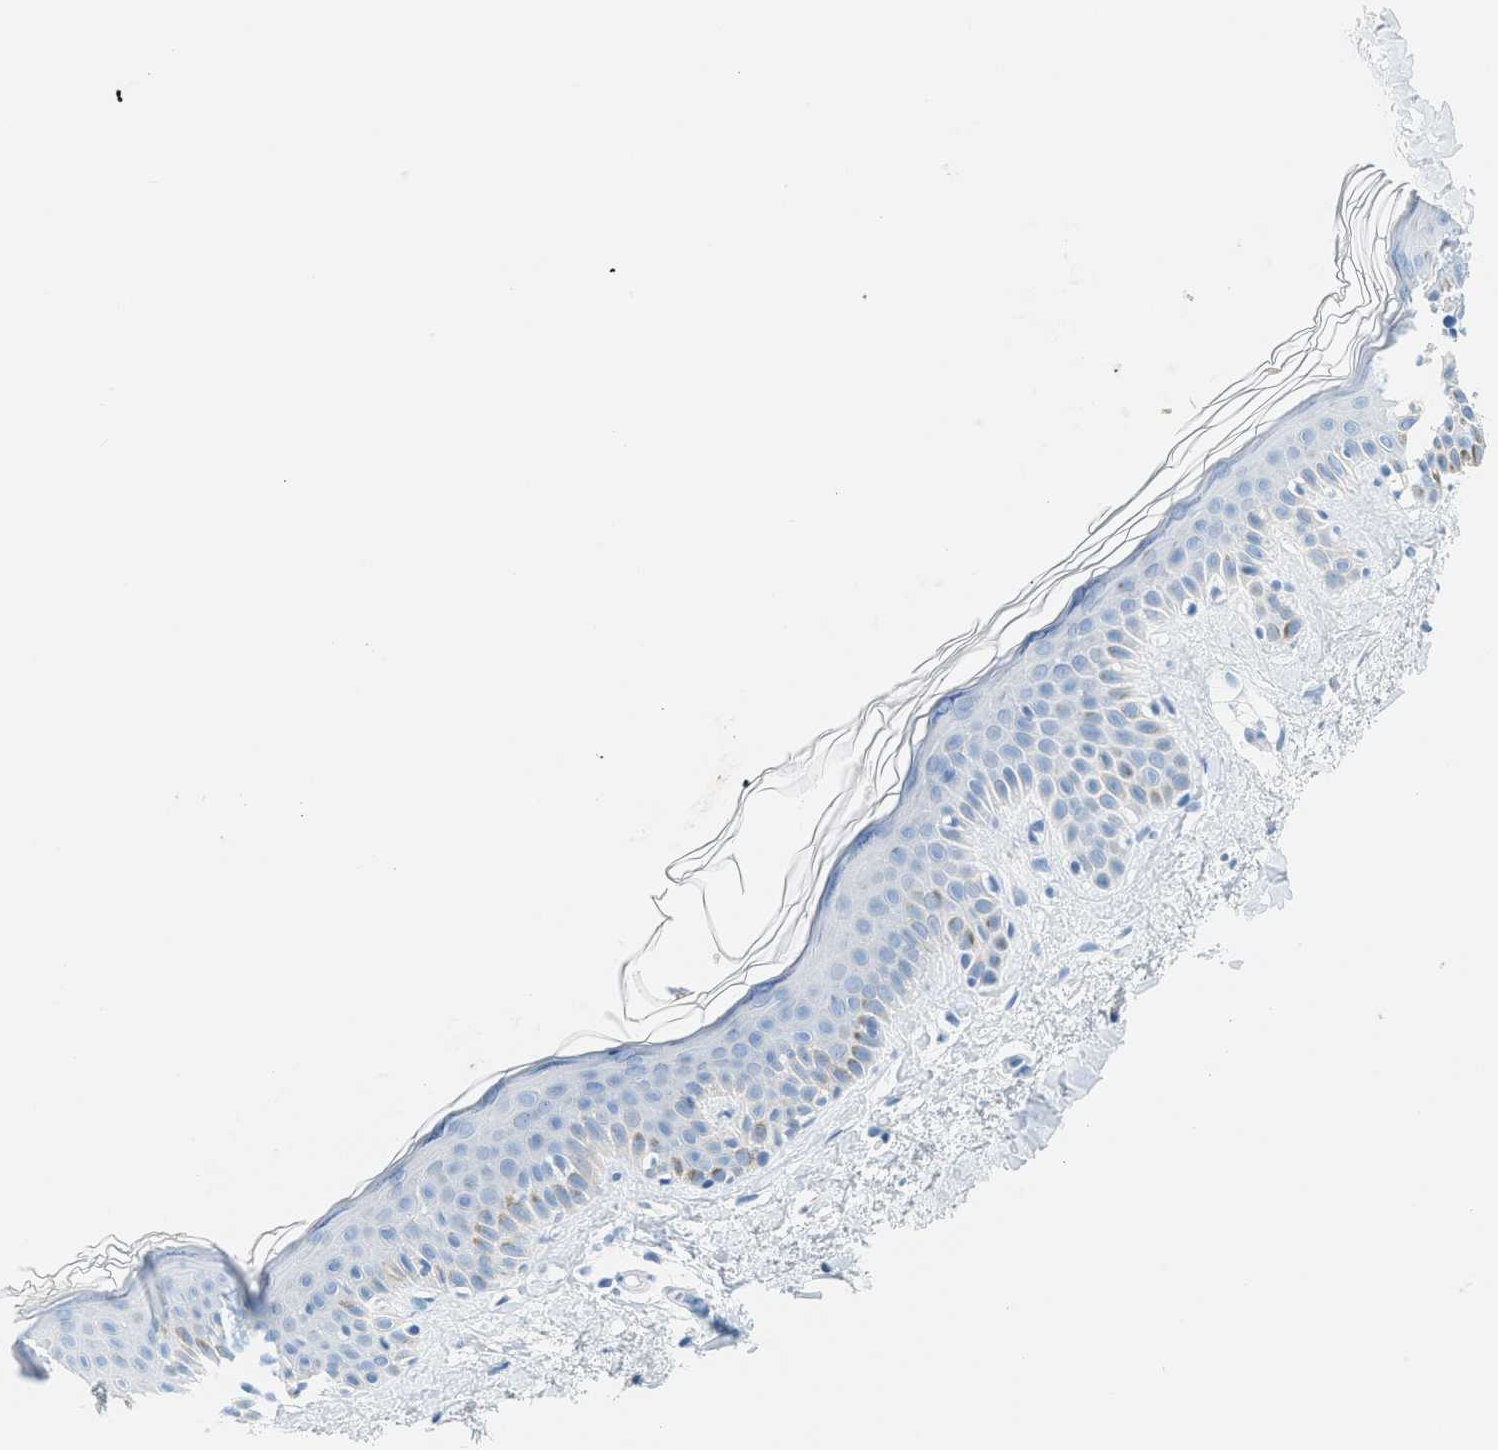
{"staining": {"intensity": "negative", "quantity": "none", "location": "none"}, "tissue": "skin", "cell_type": "Fibroblasts", "image_type": "normal", "snomed": [{"axis": "morphology", "description": "Normal tissue, NOS"}, {"axis": "topography", "description": "Skin"}], "caption": "Immunohistochemical staining of unremarkable human skin reveals no significant positivity in fibroblasts. (DAB (3,3'-diaminobenzidine) immunohistochemistry visualized using brightfield microscopy, high magnification).", "gene": "PPBP", "patient": {"sex": "male", "age": 67}}